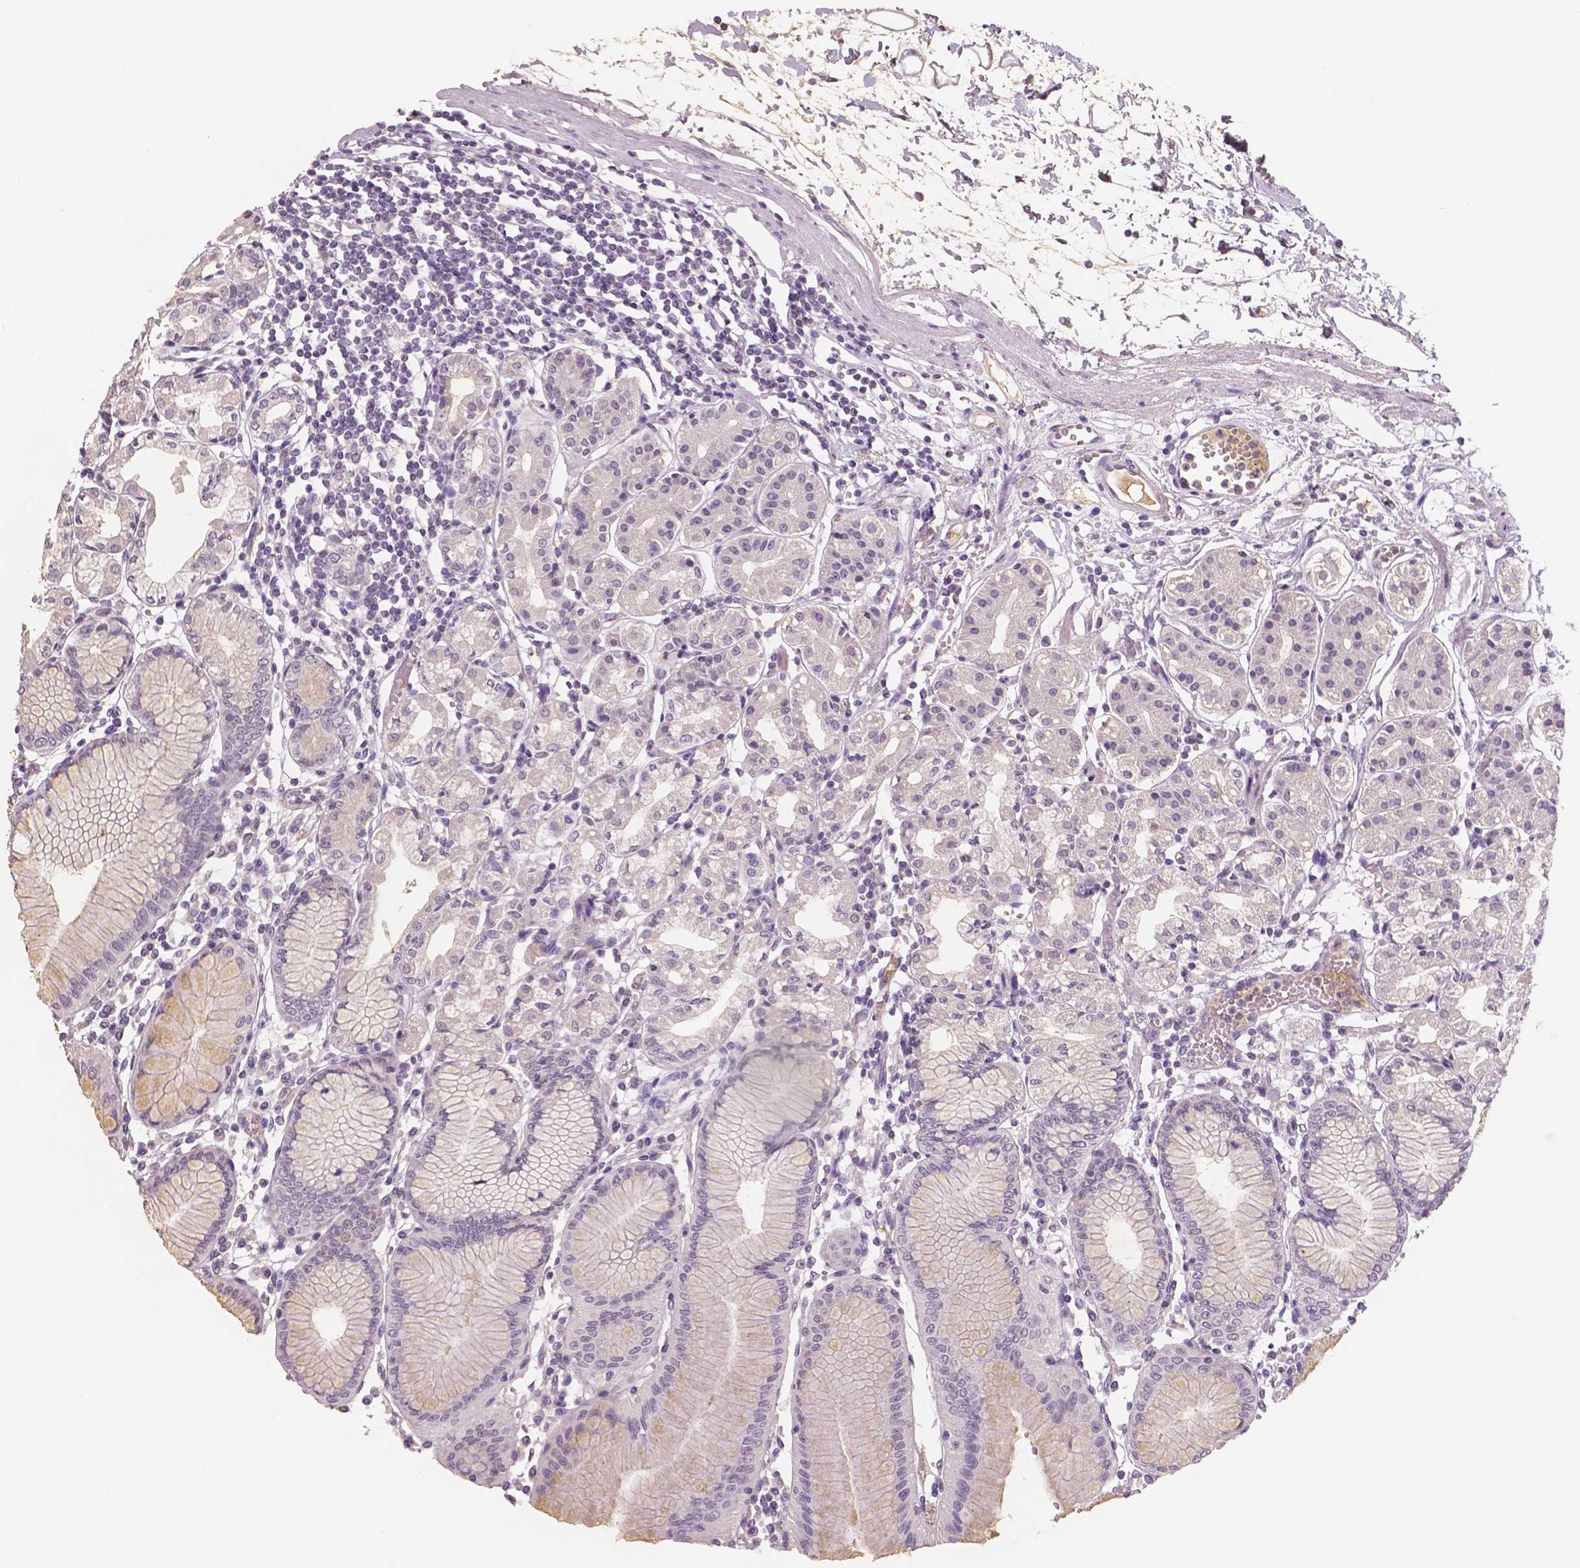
{"staining": {"intensity": "weak", "quantity": "<25%", "location": "cytoplasmic/membranous"}, "tissue": "stomach", "cell_type": "Glandular cells", "image_type": "normal", "snomed": [{"axis": "morphology", "description": "Normal tissue, NOS"}, {"axis": "topography", "description": "Skeletal muscle"}, {"axis": "topography", "description": "Stomach"}], "caption": "Unremarkable stomach was stained to show a protein in brown. There is no significant expression in glandular cells. Brightfield microscopy of immunohistochemistry stained with DAB (brown) and hematoxylin (blue), captured at high magnification.", "gene": "APOA4", "patient": {"sex": "female", "age": 57}}